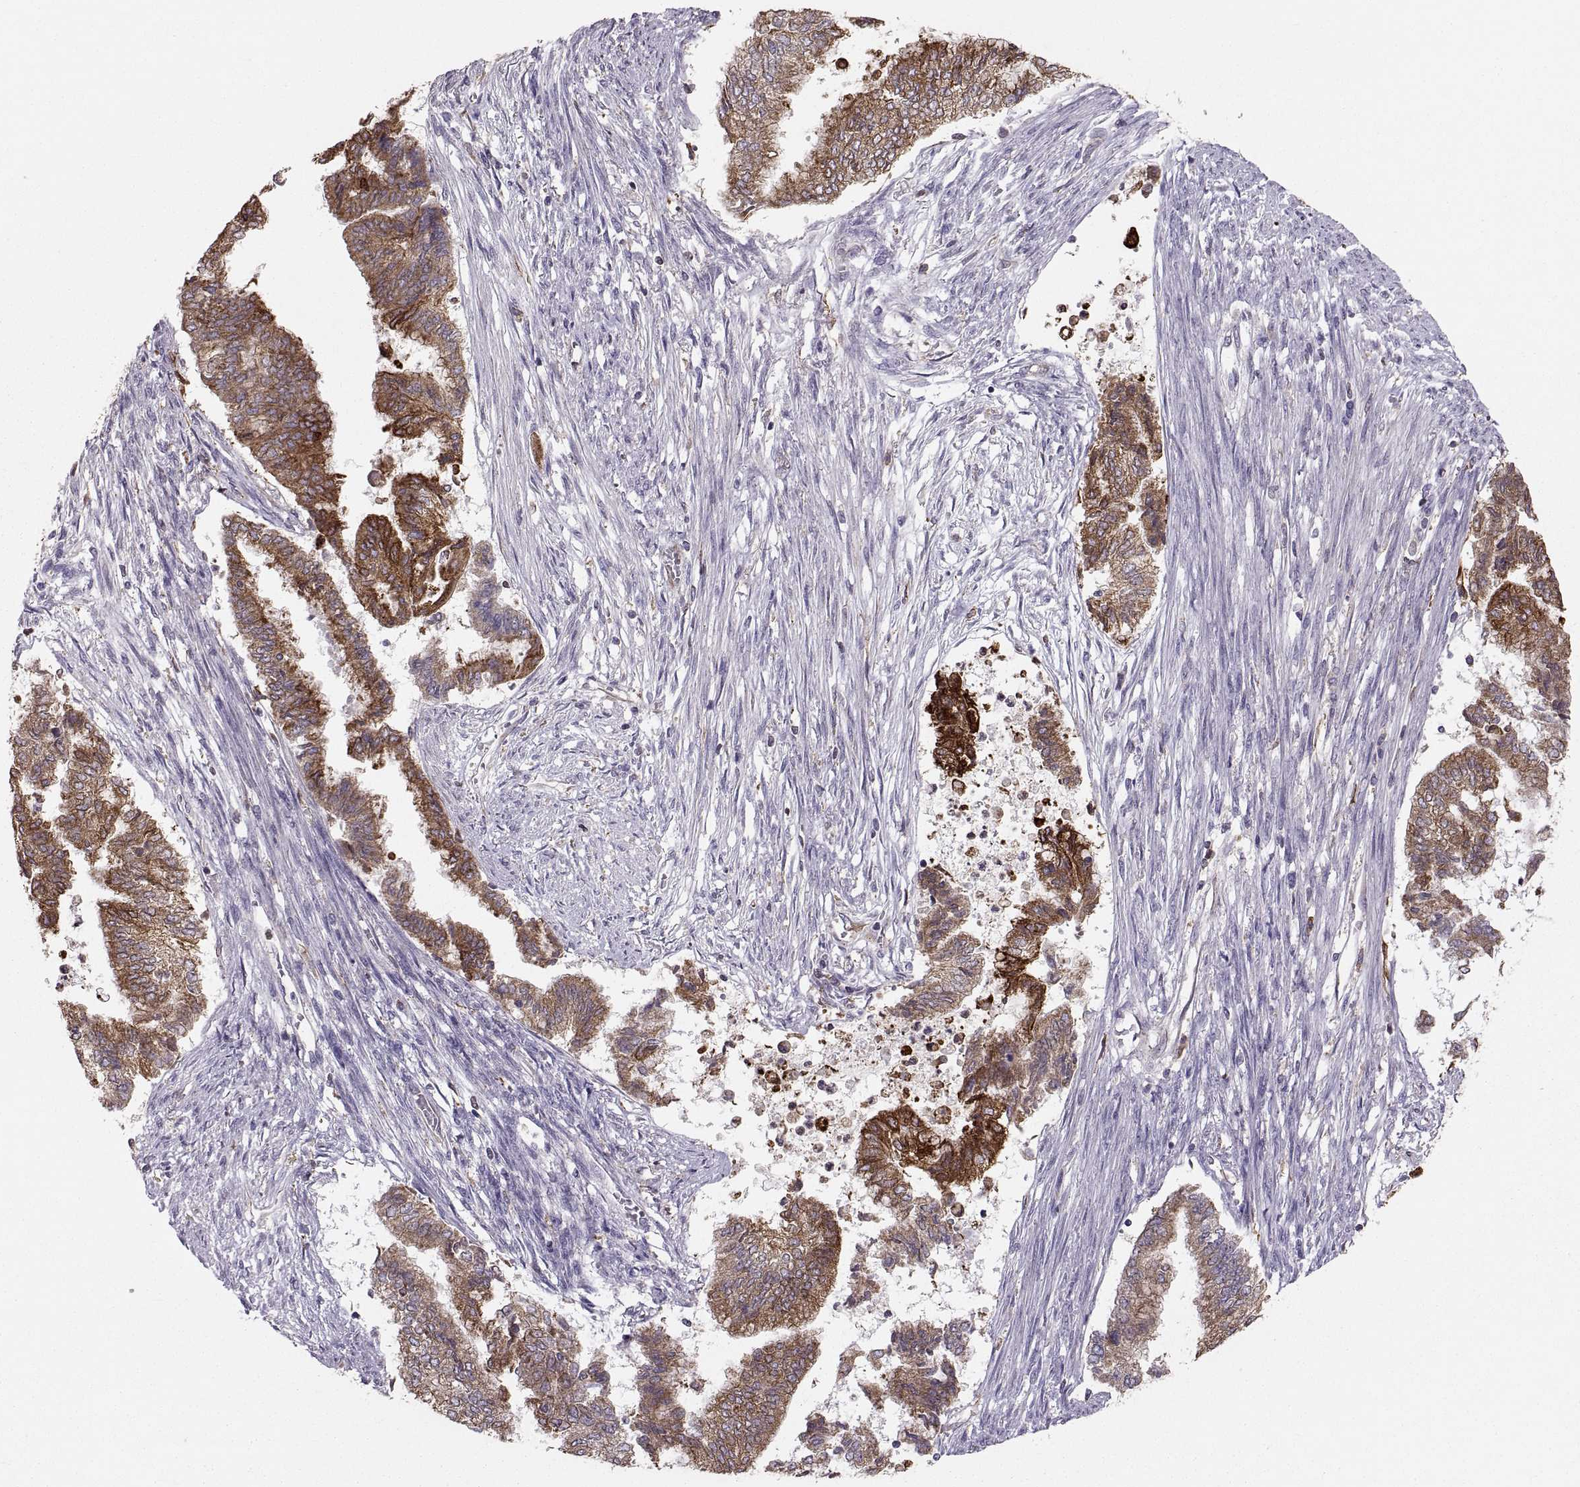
{"staining": {"intensity": "strong", "quantity": ">75%", "location": "cytoplasmic/membranous"}, "tissue": "endometrial cancer", "cell_type": "Tumor cells", "image_type": "cancer", "snomed": [{"axis": "morphology", "description": "Adenocarcinoma, NOS"}, {"axis": "topography", "description": "Endometrium"}], "caption": "Endometrial cancer was stained to show a protein in brown. There is high levels of strong cytoplasmic/membranous expression in approximately >75% of tumor cells.", "gene": "ERO1A", "patient": {"sex": "female", "age": 65}}